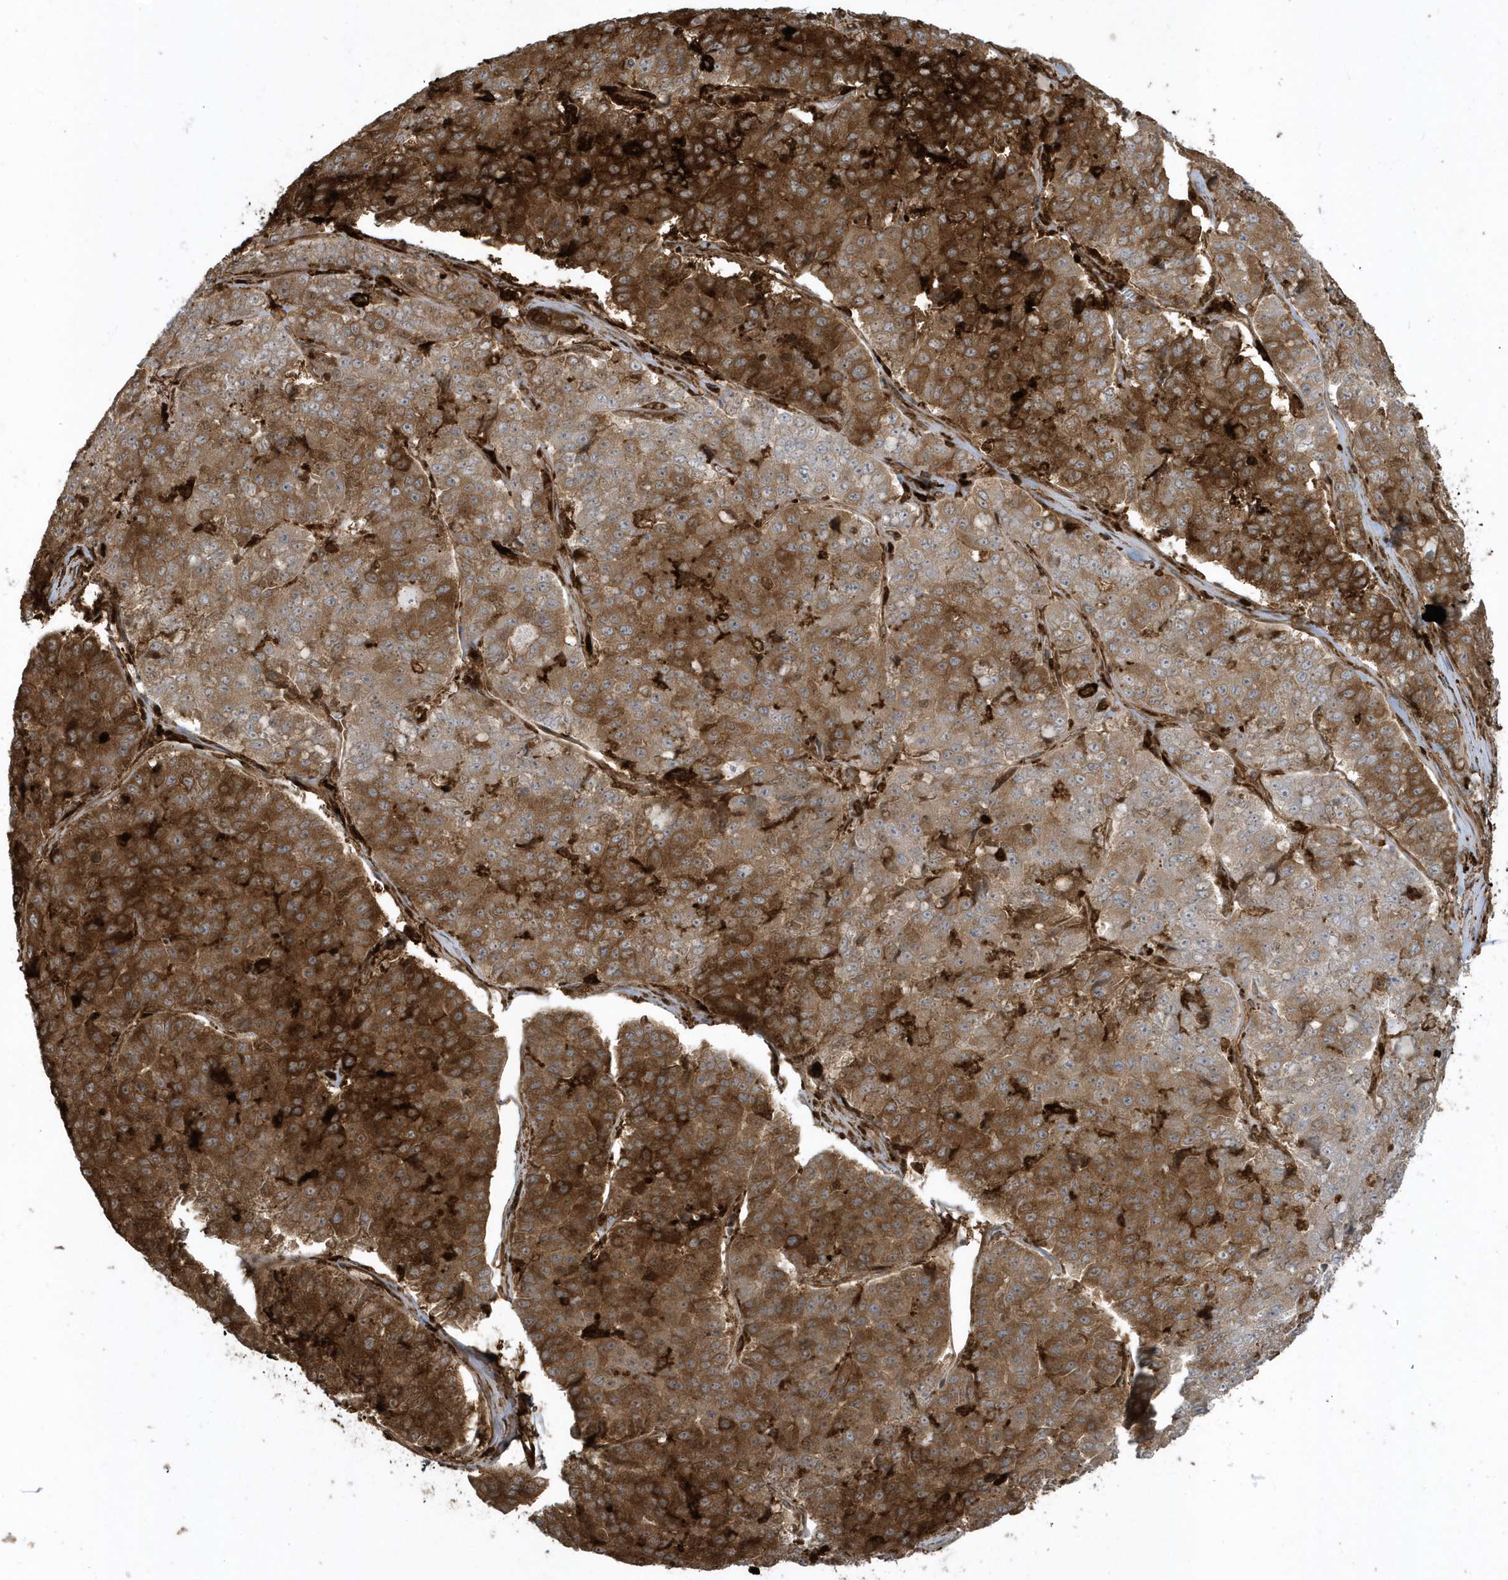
{"staining": {"intensity": "strong", "quantity": ">75%", "location": "cytoplasmic/membranous"}, "tissue": "pancreatic cancer", "cell_type": "Tumor cells", "image_type": "cancer", "snomed": [{"axis": "morphology", "description": "Adenocarcinoma, NOS"}, {"axis": "topography", "description": "Pancreas"}], "caption": "Tumor cells show strong cytoplasmic/membranous expression in about >75% of cells in pancreatic adenocarcinoma.", "gene": "CLCN6", "patient": {"sex": "male", "age": 50}}